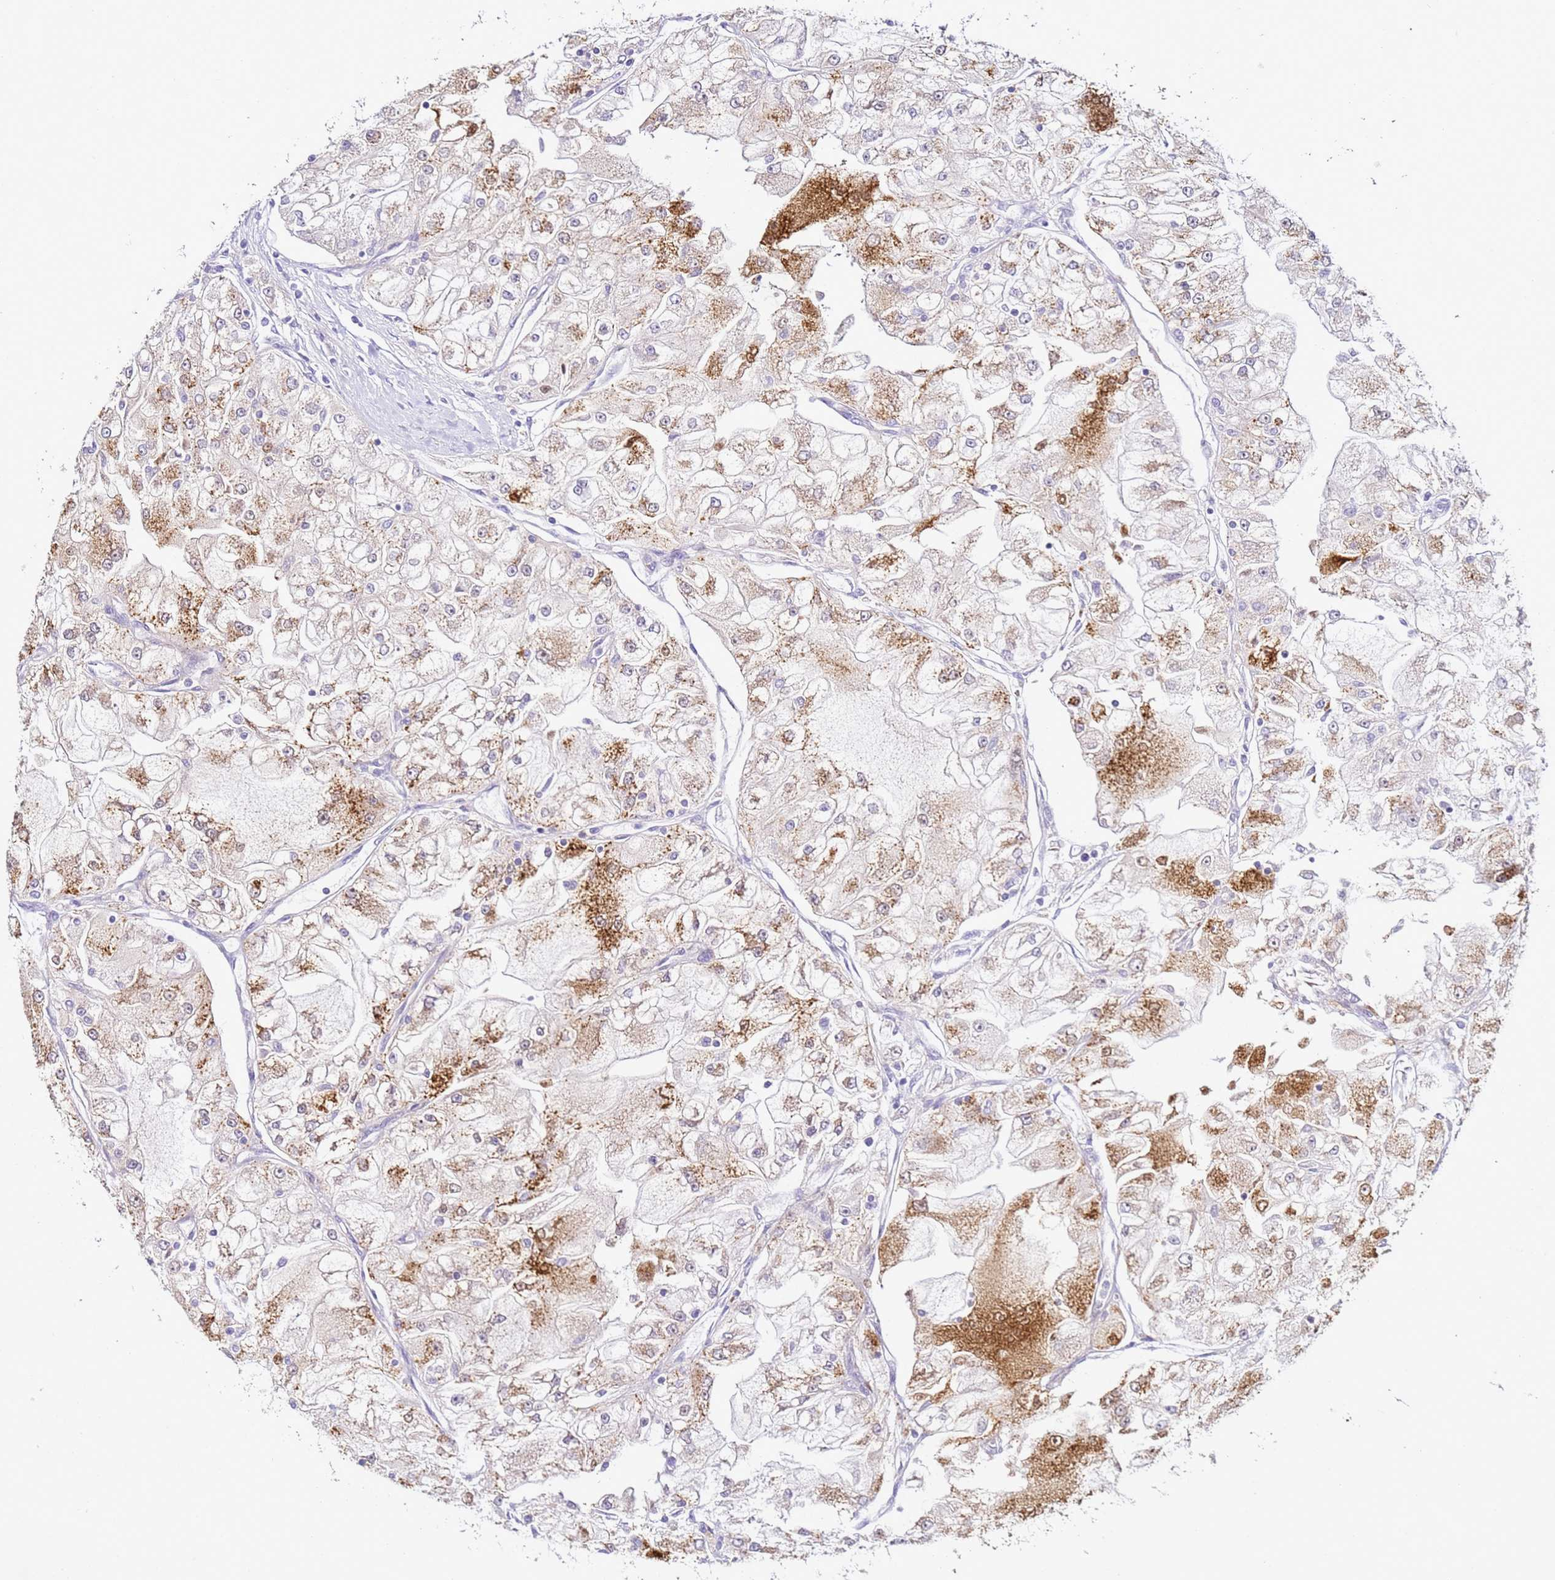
{"staining": {"intensity": "moderate", "quantity": "25%-75%", "location": "cytoplasmic/membranous"}, "tissue": "renal cancer", "cell_type": "Tumor cells", "image_type": "cancer", "snomed": [{"axis": "morphology", "description": "Adenocarcinoma, NOS"}, {"axis": "topography", "description": "Kidney"}], "caption": "Immunohistochemical staining of renal adenocarcinoma exhibits moderate cytoplasmic/membranous protein positivity in about 25%-75% of tumor cells. The protein of interest is shown in brown color, while the nuclei are stained blue.", "gene": "HGD", "patient": {"sex": "female", "age": 72}}